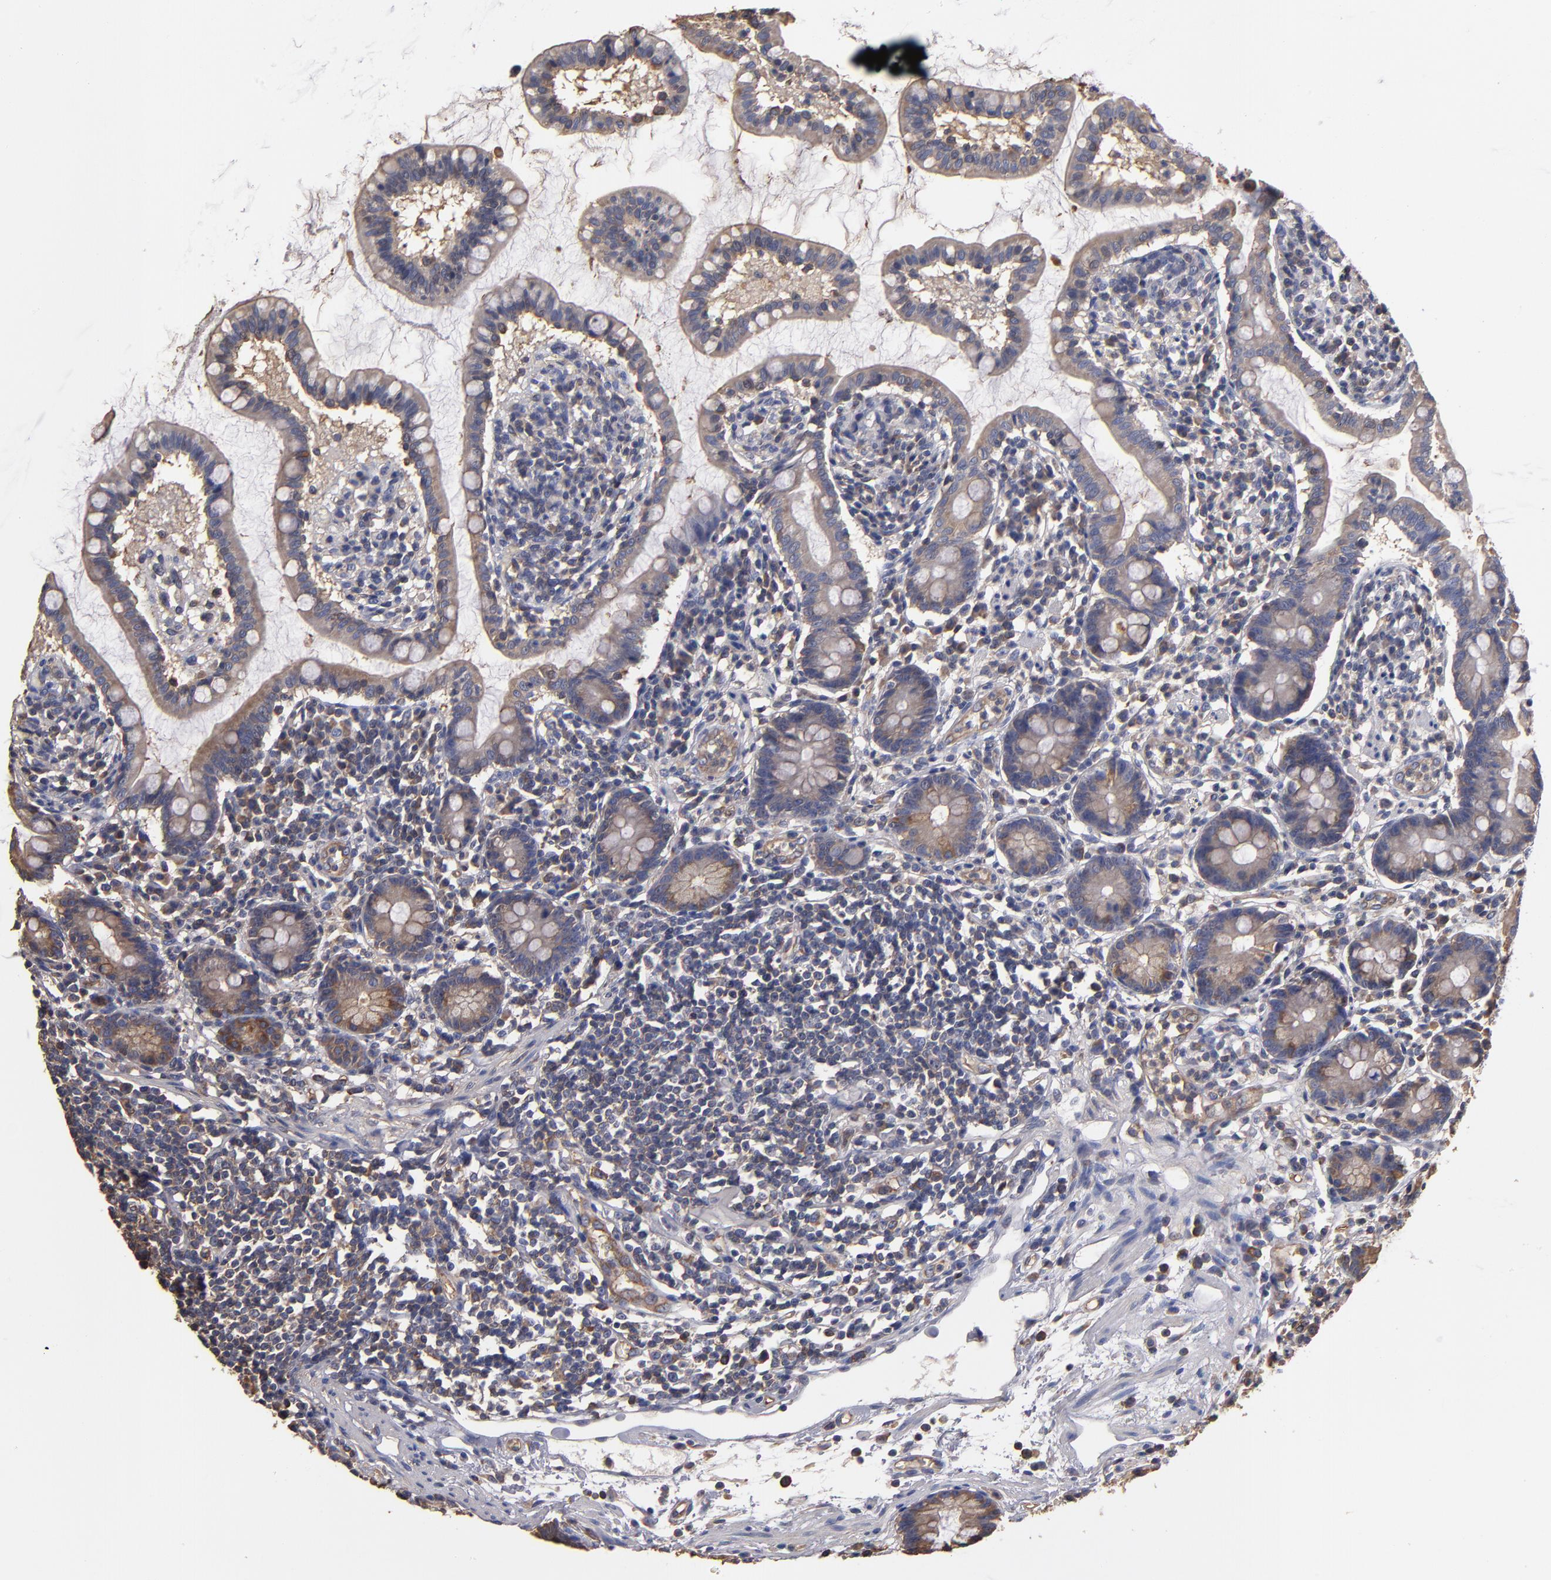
{"staining": {"intensity": "weak", "quantity": ">75%", "location": "cytoplasmic/membranous"}, "tissue": "small intestine", "cell_type": "Glandular cells", "image_type": "normal", "snomed": [{"axis": "morphology", "description": "Normal tissue, NOS"}, {"axis": "topography", "description": "Small intestine"}], "caption": "Immunohistochemical staining of unremarkable human small intestine displays weak cytoplasmic/membranous protein expression in approximately >75% of glandular cells.", "gene": "ESYT2", "patient": {"sex": "female", "age": 61}}